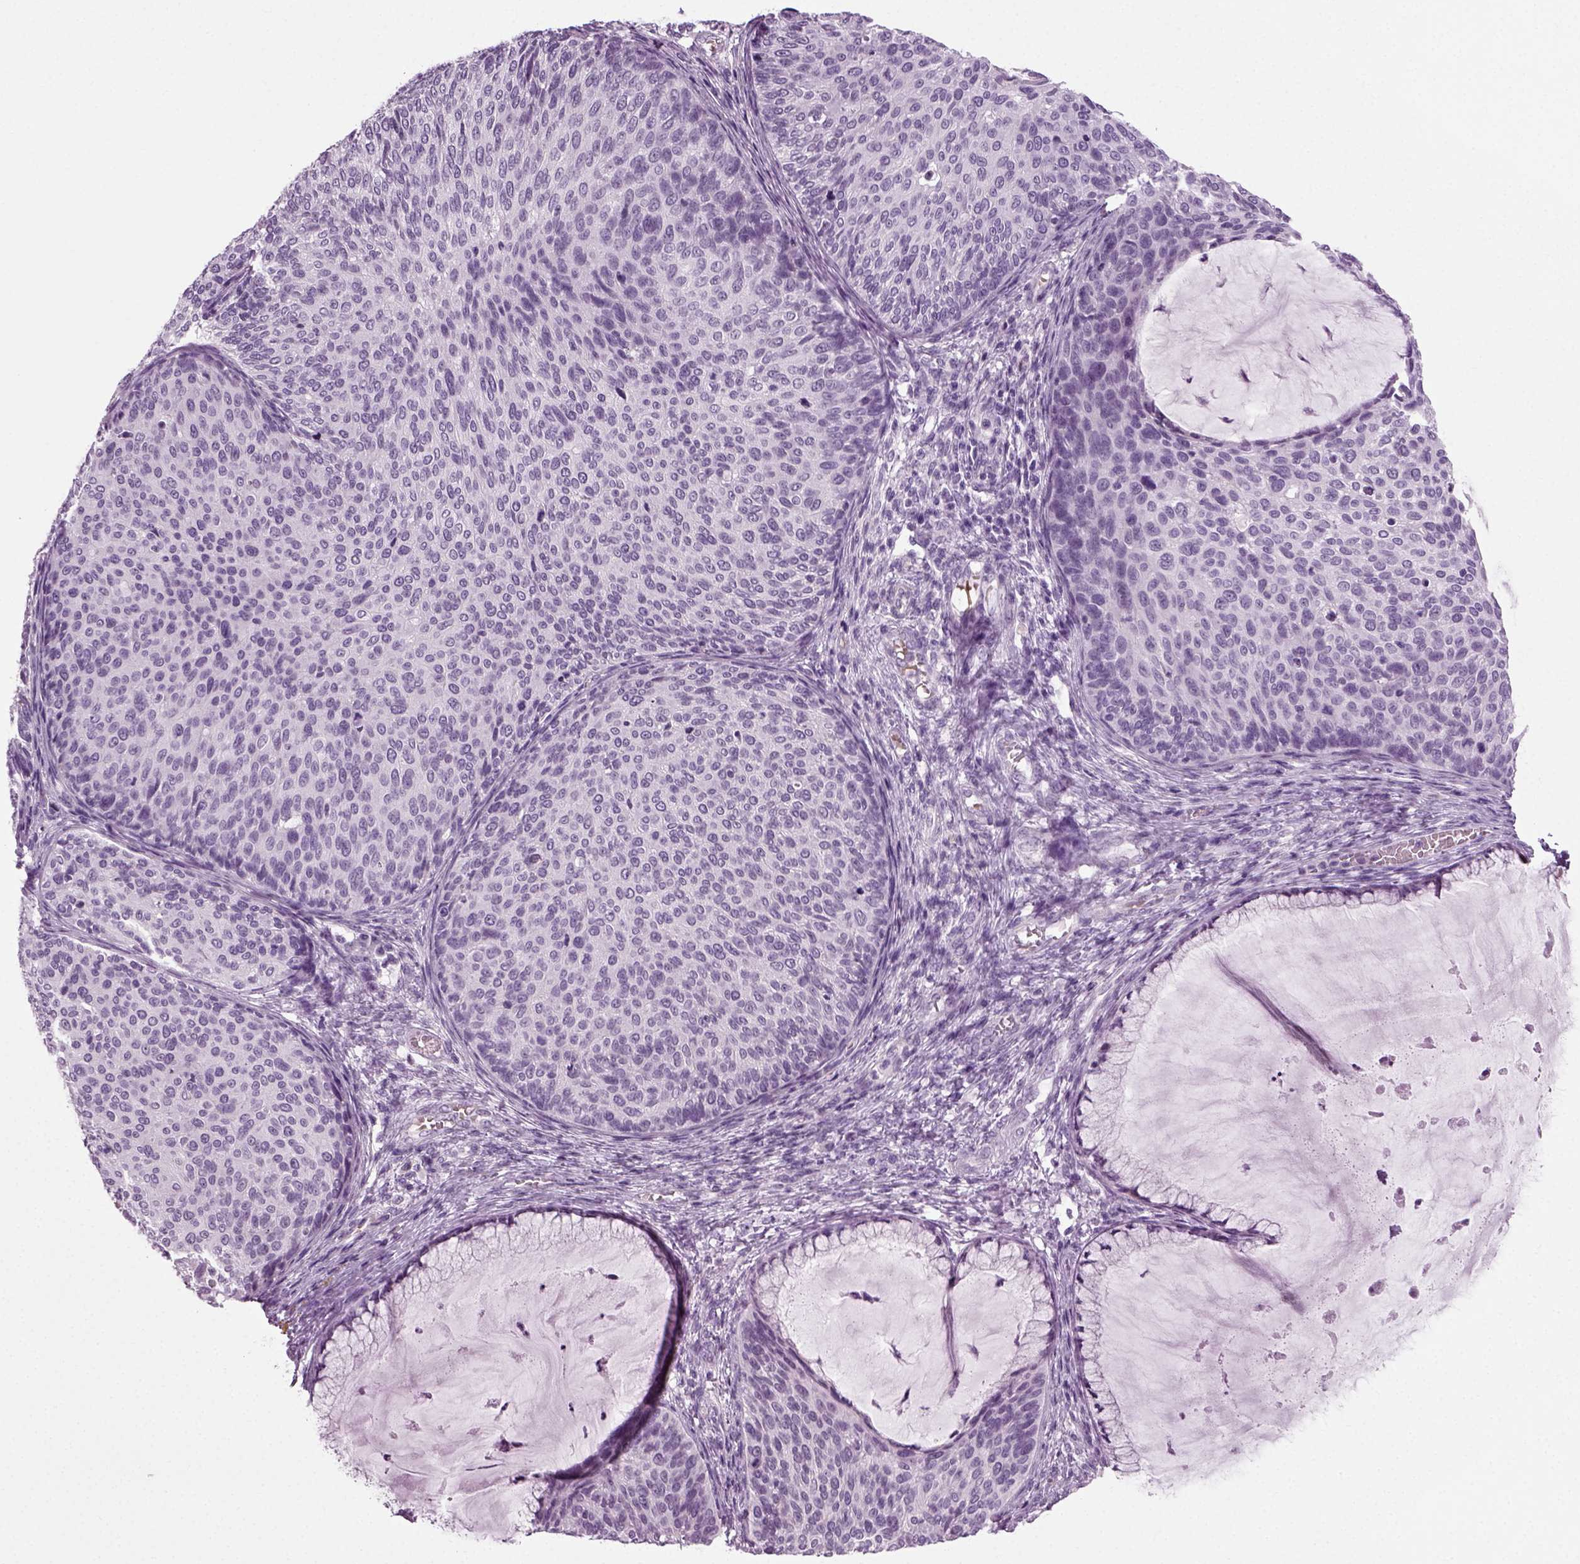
{"staining": {"intensity": "negative", "quantity": "none", "location": "none"}, "tissue": "cervical cancer", "cell_type": "Tumor cells", "image_type": "cancer", "snomed": [{"axis": "morphology", "description": "Squamous cell carcinoma, NOS"}, {"axis": "topography", "description": "Cervix"}], "caption": "IHC image of neoplastic tissue: cervical cancer (squamous cell carcinoma) stained with DAB shows no significant protein staining in tumor cells.", "gene": "ZC2HC1C", "patient": {"sex": "female", "age": 36}}